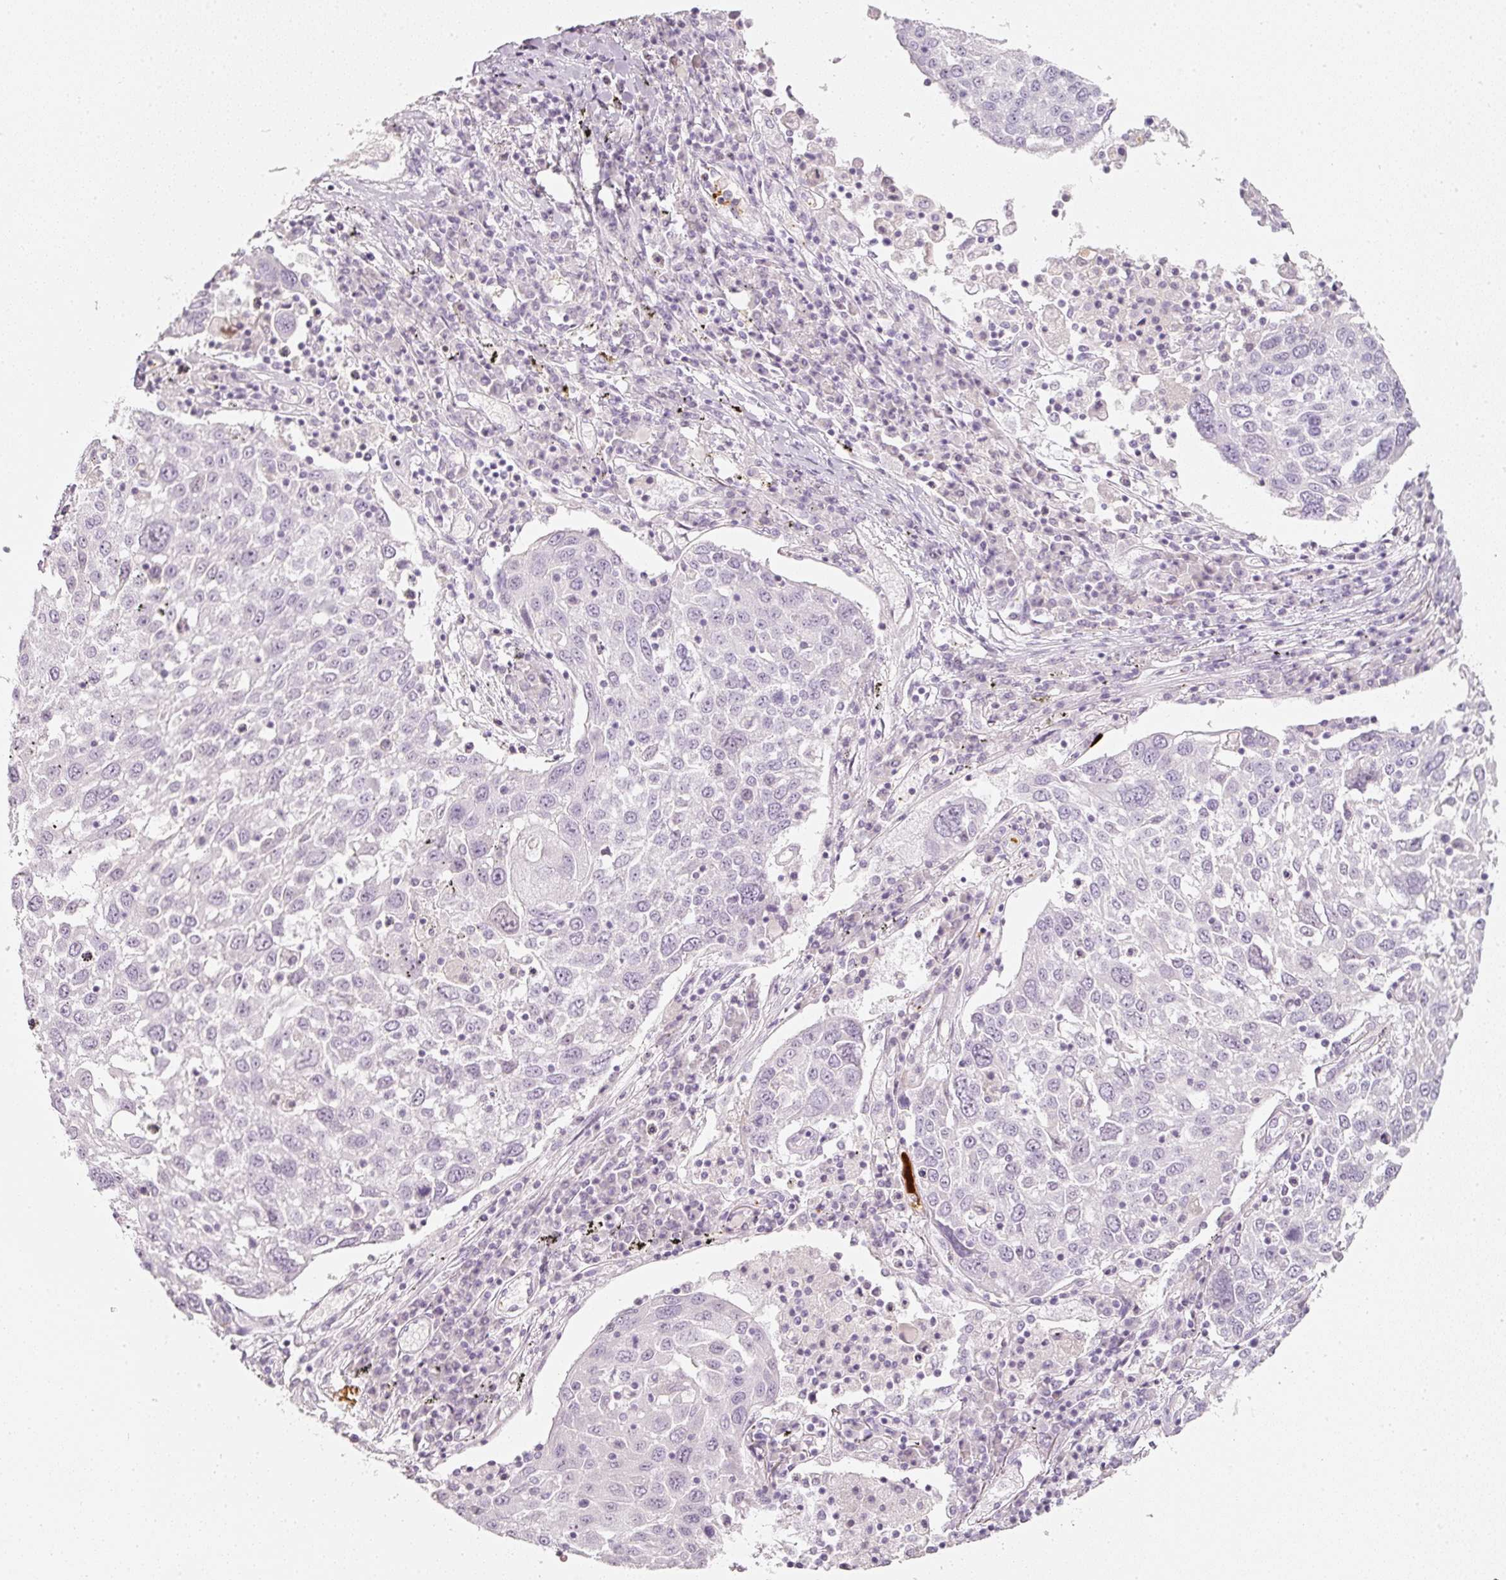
{"staining": {"intensity": "negative", "quantity": "none", "location": "none"}, "tissue": "lung cancer", "cell_type": "Tumor cells", "image_type": "cancer", "snomed": [{"axis": "morphology", "description": "Squamous cell carcinoma, NOS"}, {"axis": "topography", "description": "Lung"}], "caption": "The image displays no staining of tumor cells in lung squamous cell carcinoma. (Immunohistochemistry (ihc), brightfield microscopy, high magnification).", "gene": "LECT2", "patient": {"sex": "male", "age": 65}}